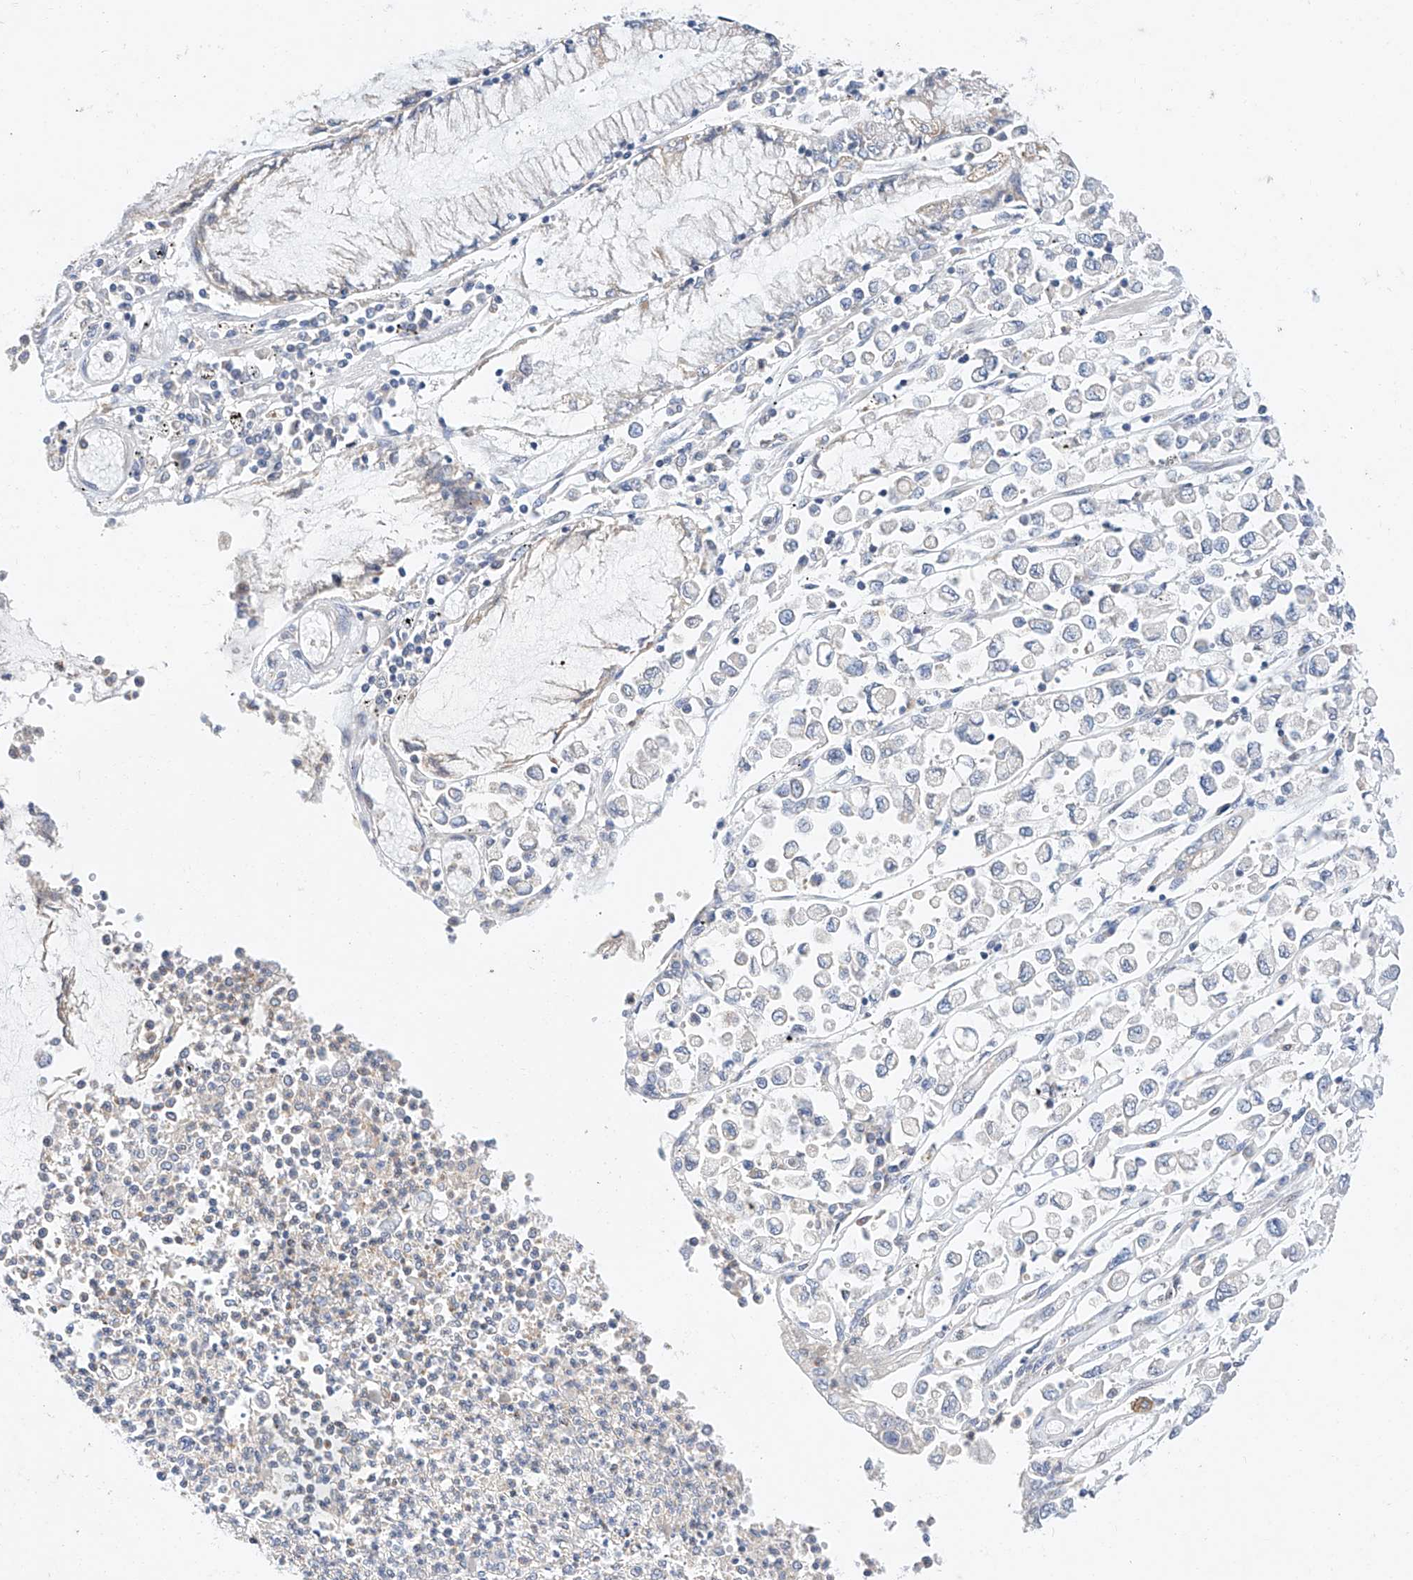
{"staining": {"intensity": "negative", "quantity": "none", "location": "none"}, "tissue": "stomach cancer", "cell_type": "Tumor cells", "image_type": "cancer", "snomed": [{"axis": "morphology", "description": "Adenocarcinoma, NOS"}, {"axis": "topography", "description": "Stomach"}], "caption": "Tumor cells show no significant protein staining in stomach cancer (adenocarcinoma).", "gene": "KCNJ1", "patient": {"sex": "female", "age": 76}}